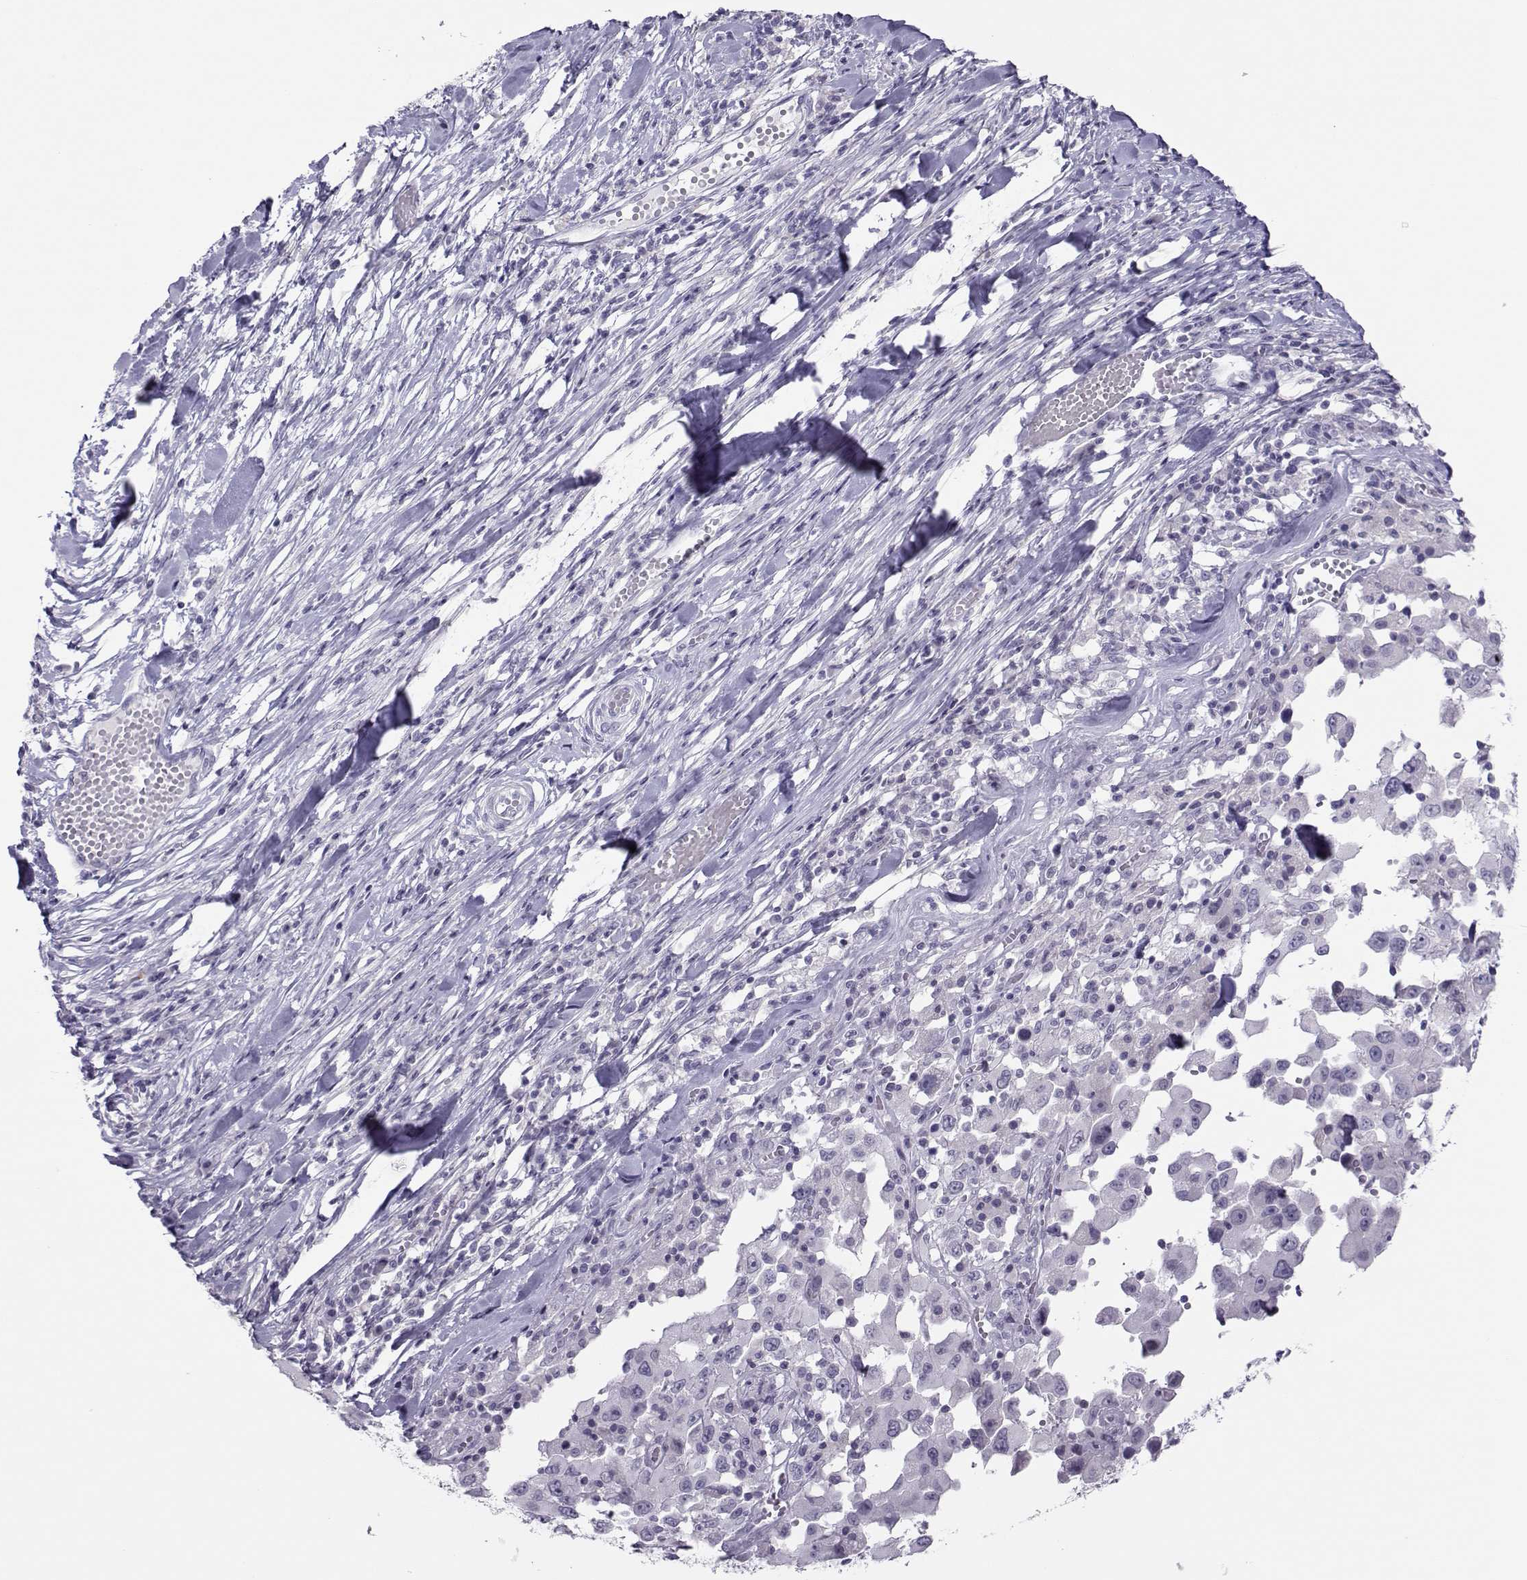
{"staining": {"intensity": "negative", "quantity": "none", "location": "none"}, "tissue": "melanoma", "cell_type": "Tumor cells", "image_type": "cancer", "snomed": [{"axis": "morphology", "description": "Malignant melanoma, Metastatic site"}, {"axis": "topography", "description": "Lymph node"}], "caption": "Melanoma was stained to show a protein in brown. There is no significant staining in tumor cells. (Brightfield microscopy of DAB immunohistochemistry (IHC) at high magnification).", "gene": "TRPM7", "patient": {"sex": "male", "age": 50}}